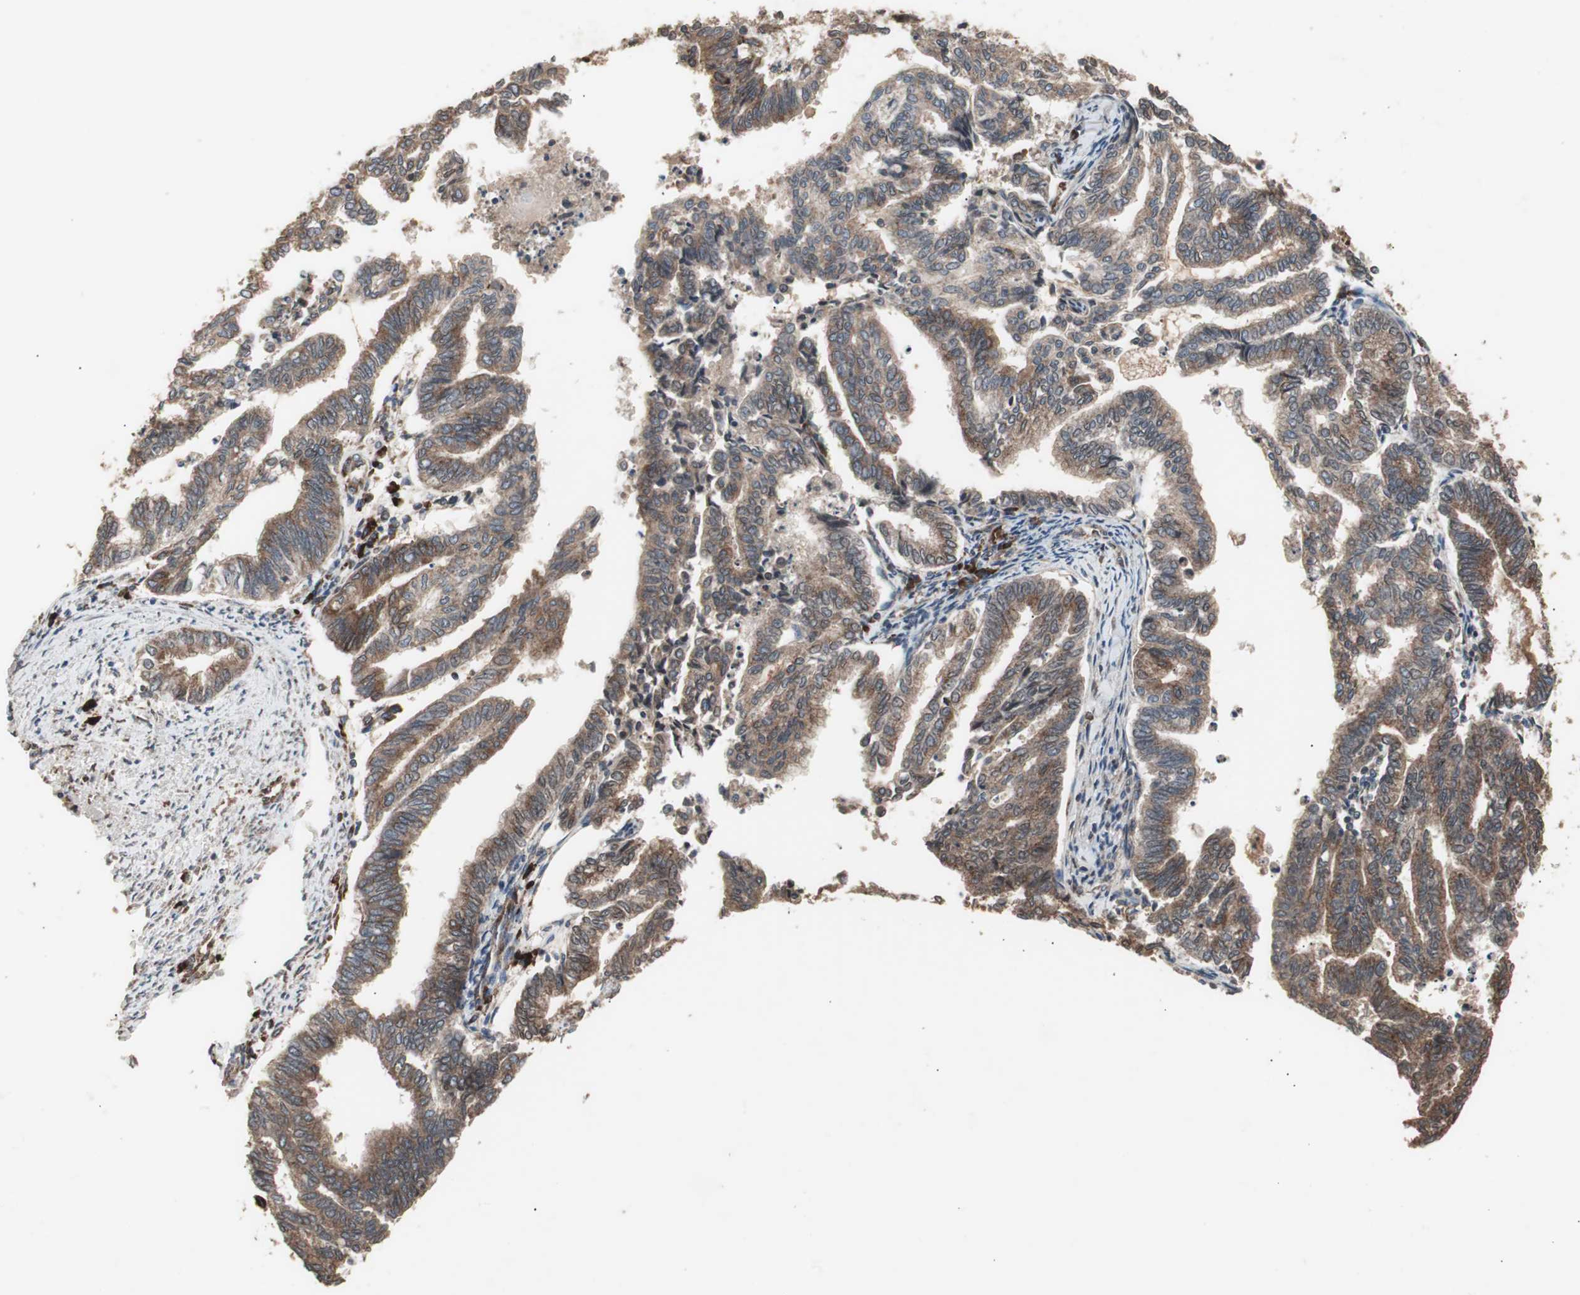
{"staining": {"intensity": "moderate", "quantity": ">75%", "location": "cytoplasmic/membranous"}, "tissue": "endometrial cancer", "cell_type": "Tumor cells", "image_type": "cancer", "snomed": [{"axis": "morphology", "description": "Adenocarcinoma, NOS"}, {"axis": "topography", "description": "Endometrium"}], "caption": "Immunohistochemical staining of adenocarcinoma (endometrial) exhibits medium levels of moderate cytoplasmic/membranous expression in about >75% of tumor cells.", "gene": "LZTS1", "patient": {"sex": "female", "age": 79}}